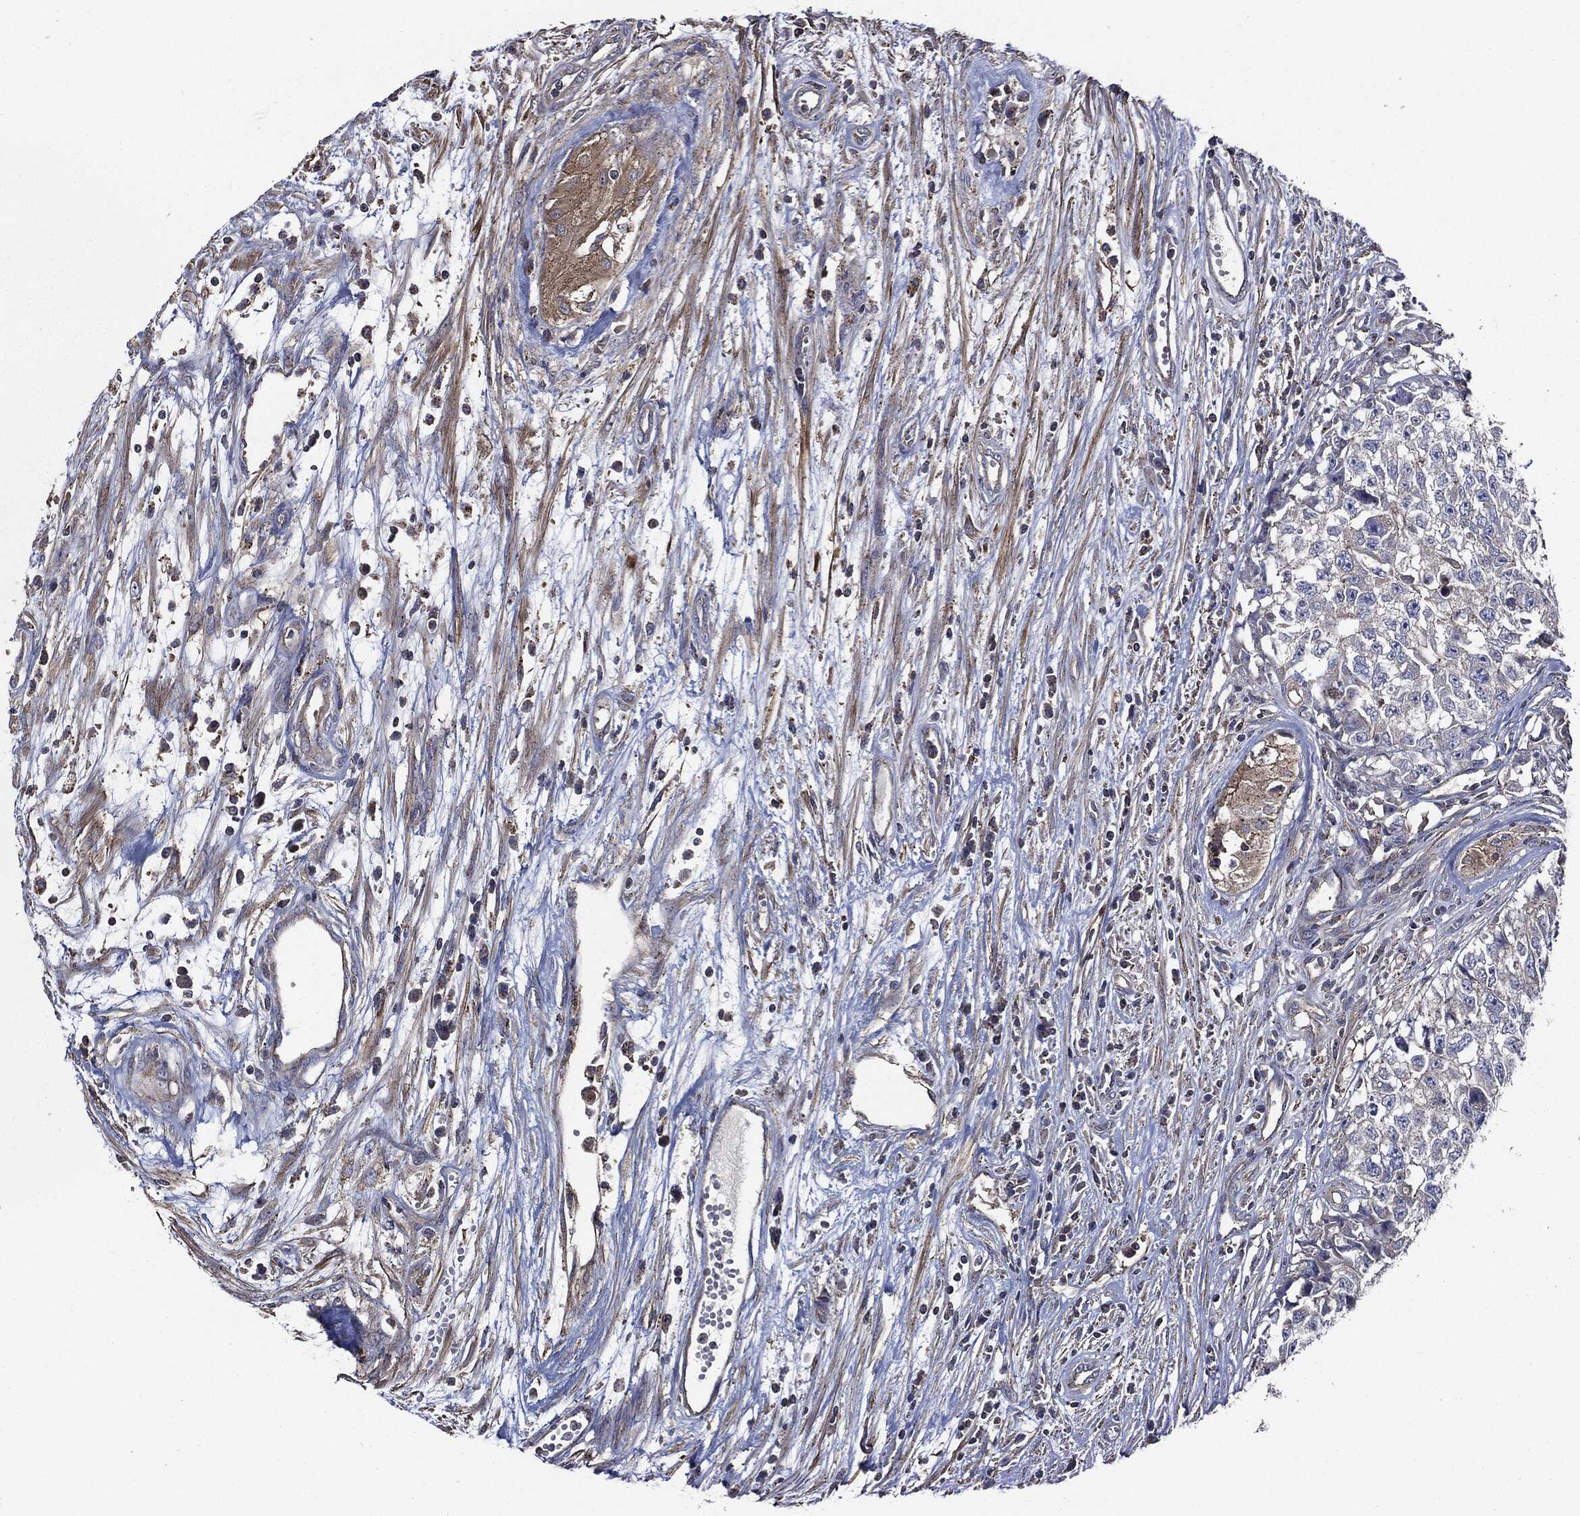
{"staining": {"intensity": "negative", "quantity": "none", "location": "none"}, "tissue": "testis cancer", "cell_type": "Tumor cells", "image_type": "cancer", "snomed": [{"axis": "morphology", "description": "Seminoma, NOS"}, {"axis": "morphology", "description": "Carcinoma, Embryonal, NOS"}, {"axis": "topography", "description": "Testis"}], "caption": "Tumor cells show no significant protein positivity in testis seminoma.", "gene": "PDCD6IP", "patient": {"sex": "male", "age": 22}}